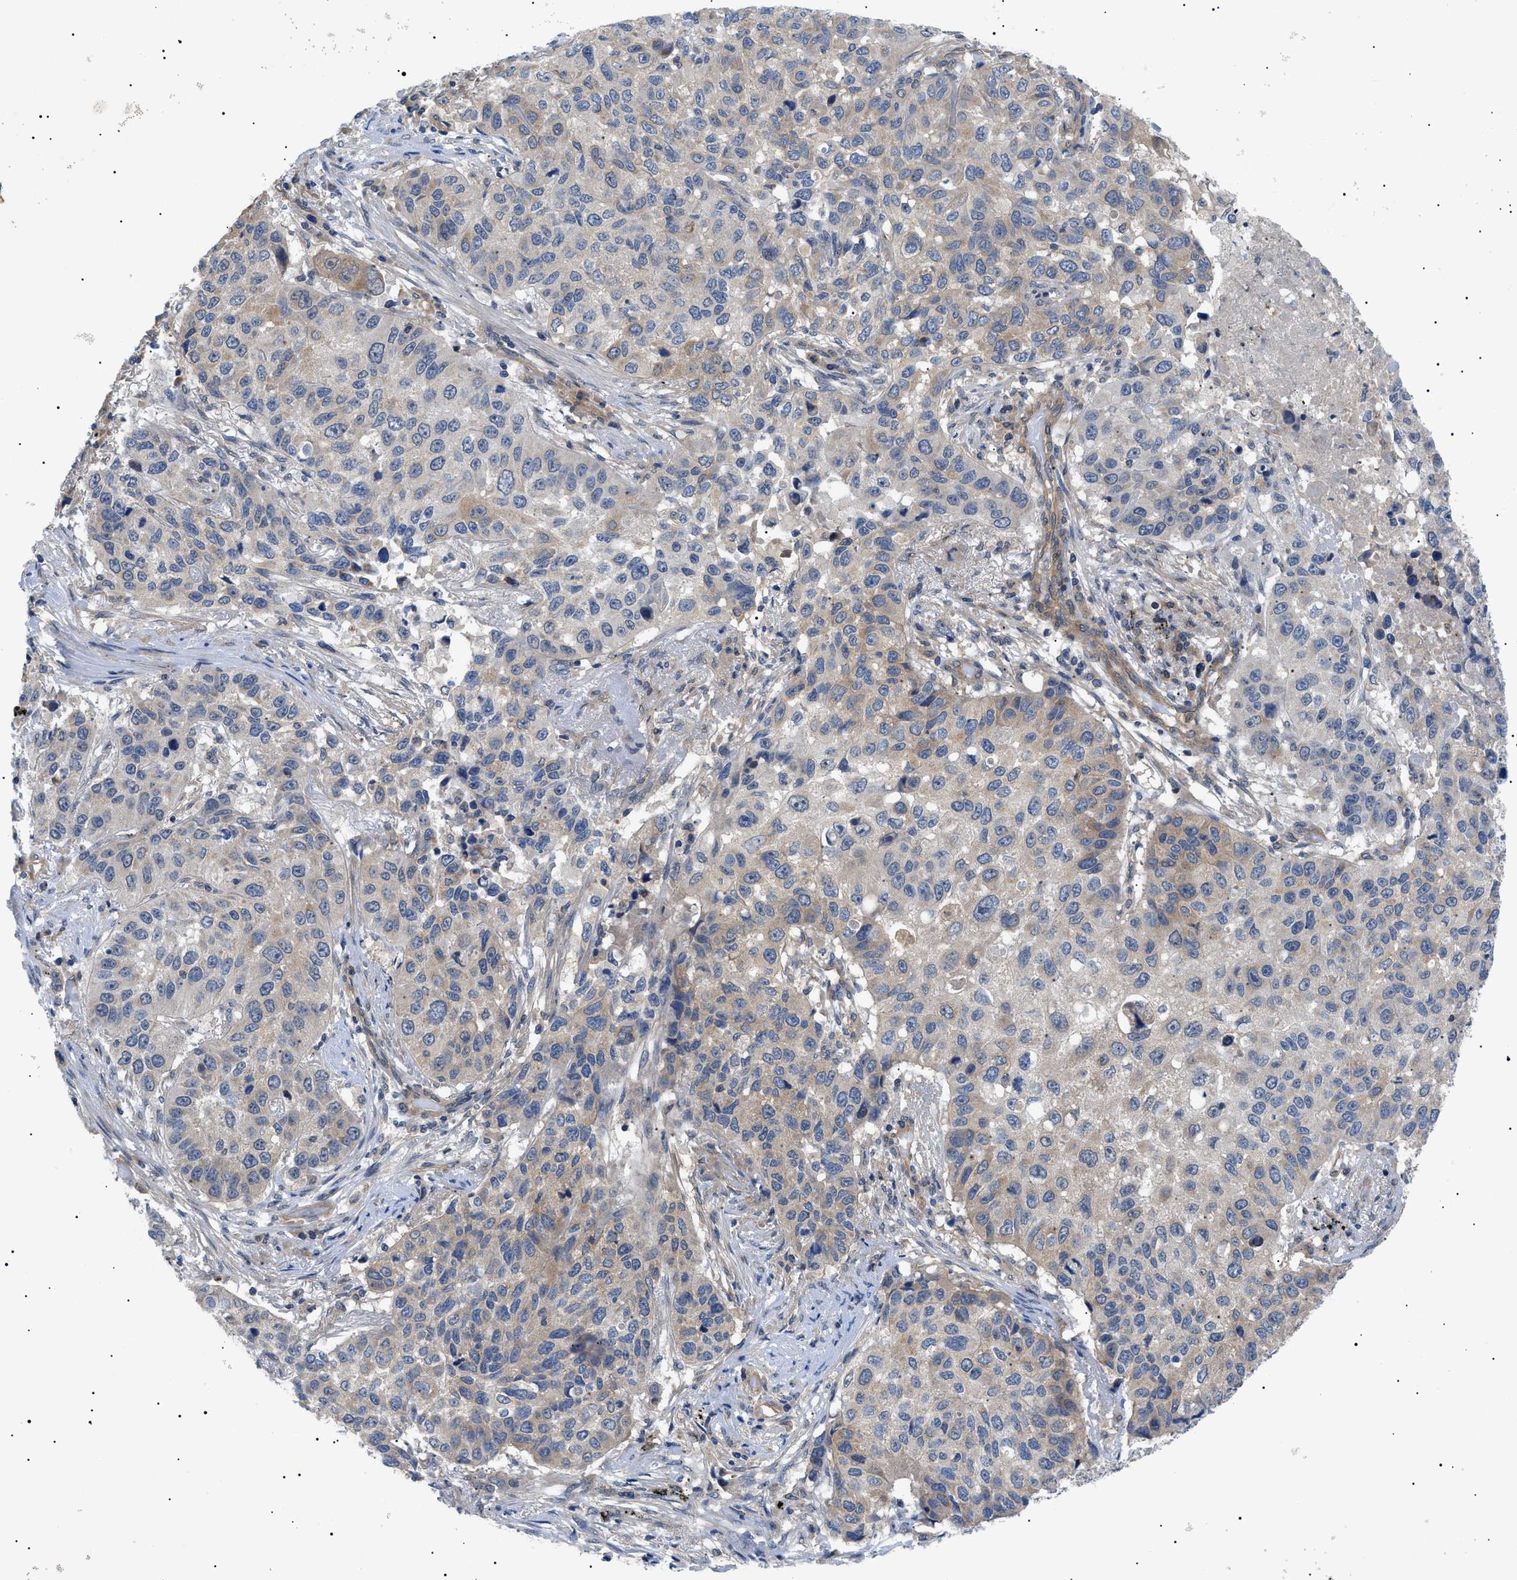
{"staining": {"intensity": "weak", "quantity": ">75%", "location": "cytoplasmic/membranous"}, "tissue": "lung cancer", "cell_type": "Tumor cells", "image_type": "cancer", "snomed": [{"axis": "morphology", "description": "Squamous cell carcinoma, NOS"}, {"axis": "topography", "description": "Lung"}], "caption": "Tumor cells reveal weak cytoplasmic/membranous expression in about >75% of cells in lung cancer (squamous cell carcinoma). (DAB (3,3'-diaminobenzidine) IHC, brown staining for protein, blue staining for nuclei).", "gene": "RIPK1", "patient": {"sex": "male", "age": 57}}